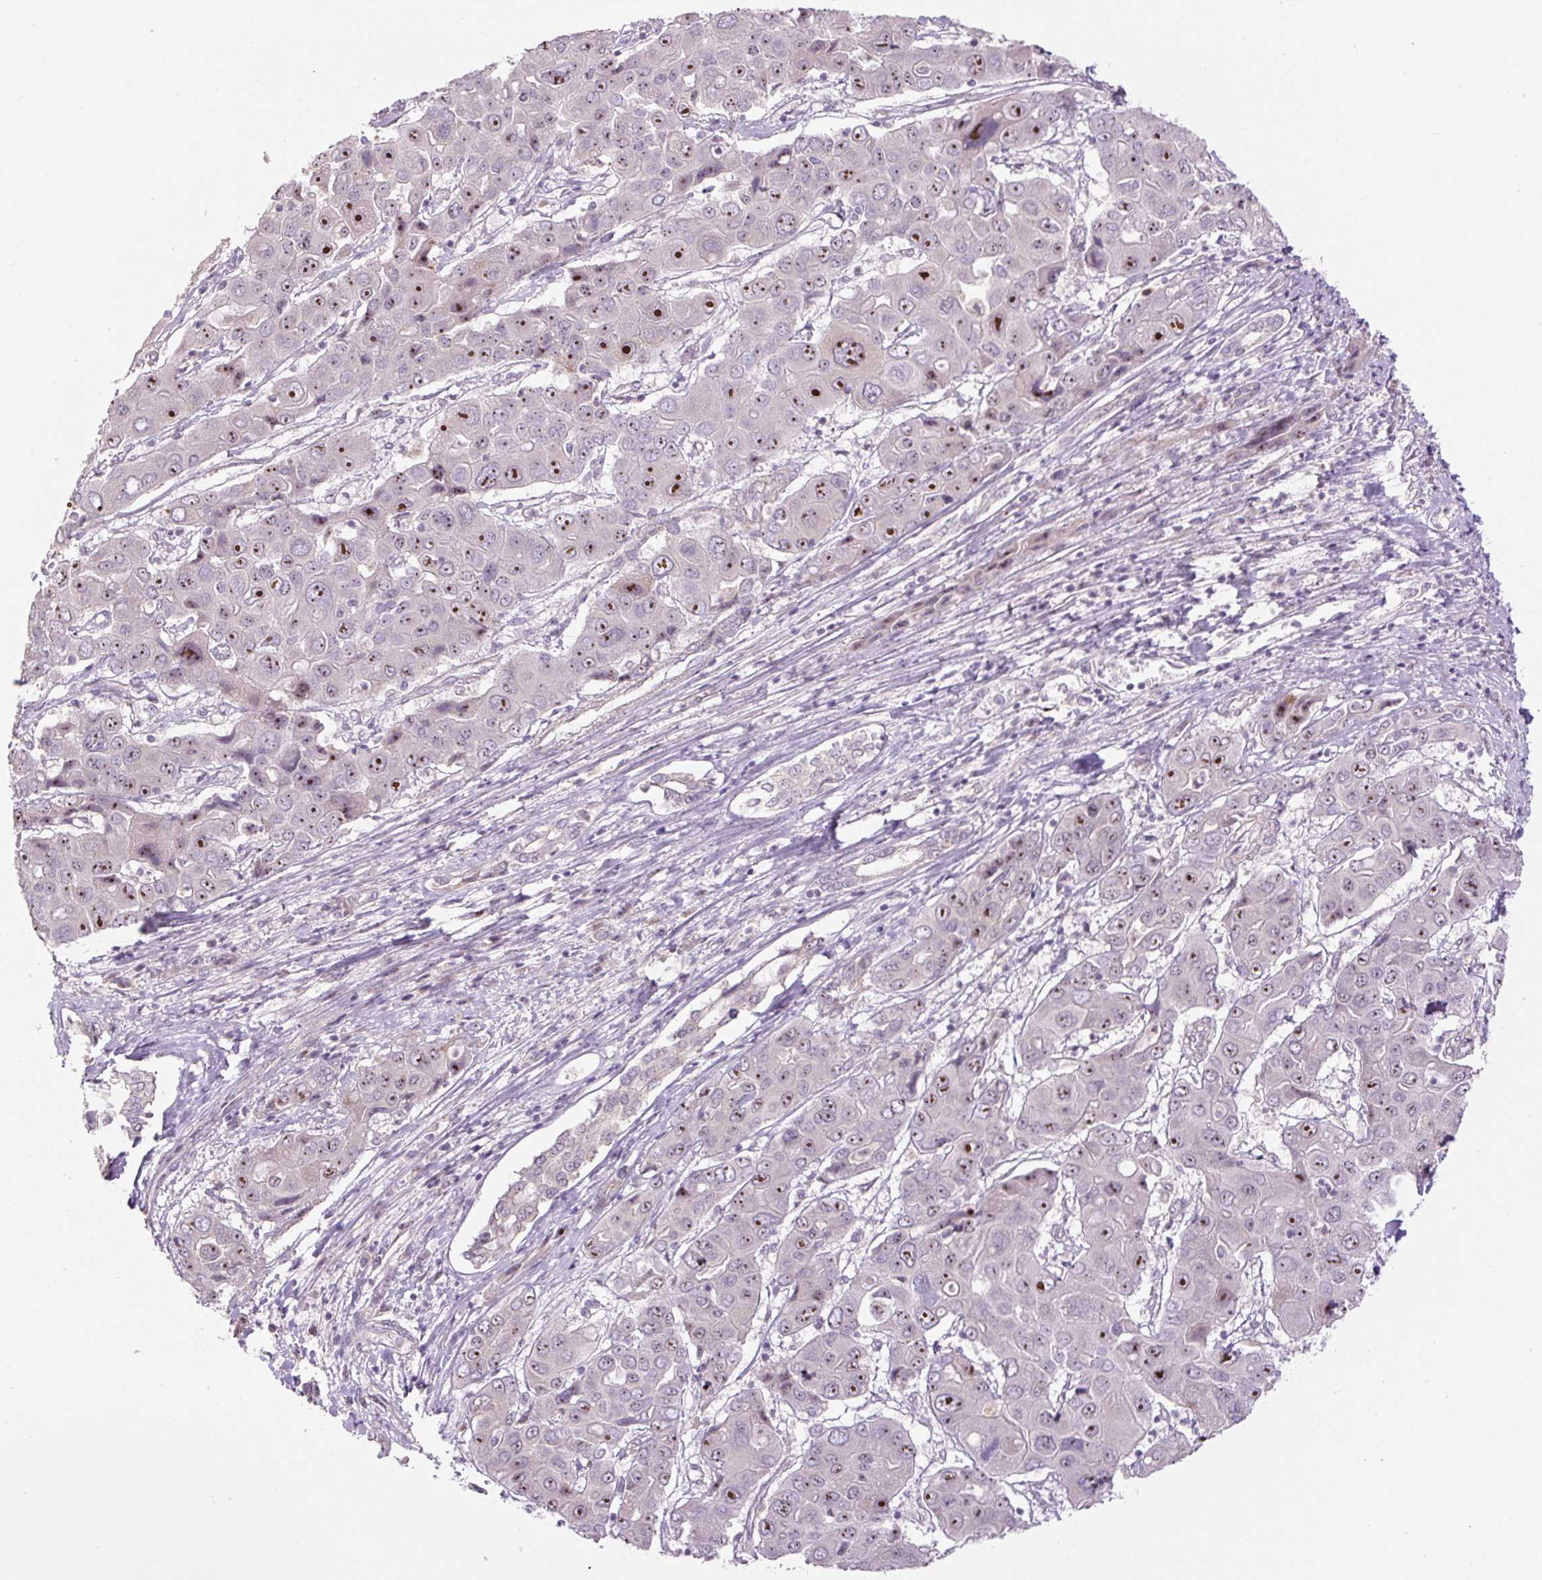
{"staining": {"intensity": "moderate", "quantity": ">75%", "location": "nuclear"}, "tissue": "liver cancer", "cell_type": "Tumor cells", "image_type": "cancer", "snomed": [{"axis": "morphology", "description": "Cholangiocarcinoma"}, {"axis": "topography", "description": "Liver"}], "caption": "High-power microscopy captured an IHC photomicrograph of liver cancer, revealing moderate nuclear expression in about >75% of tumor cells.", "gene": "TMEM151B", "patient": {"sex": "male", "age": 67}}